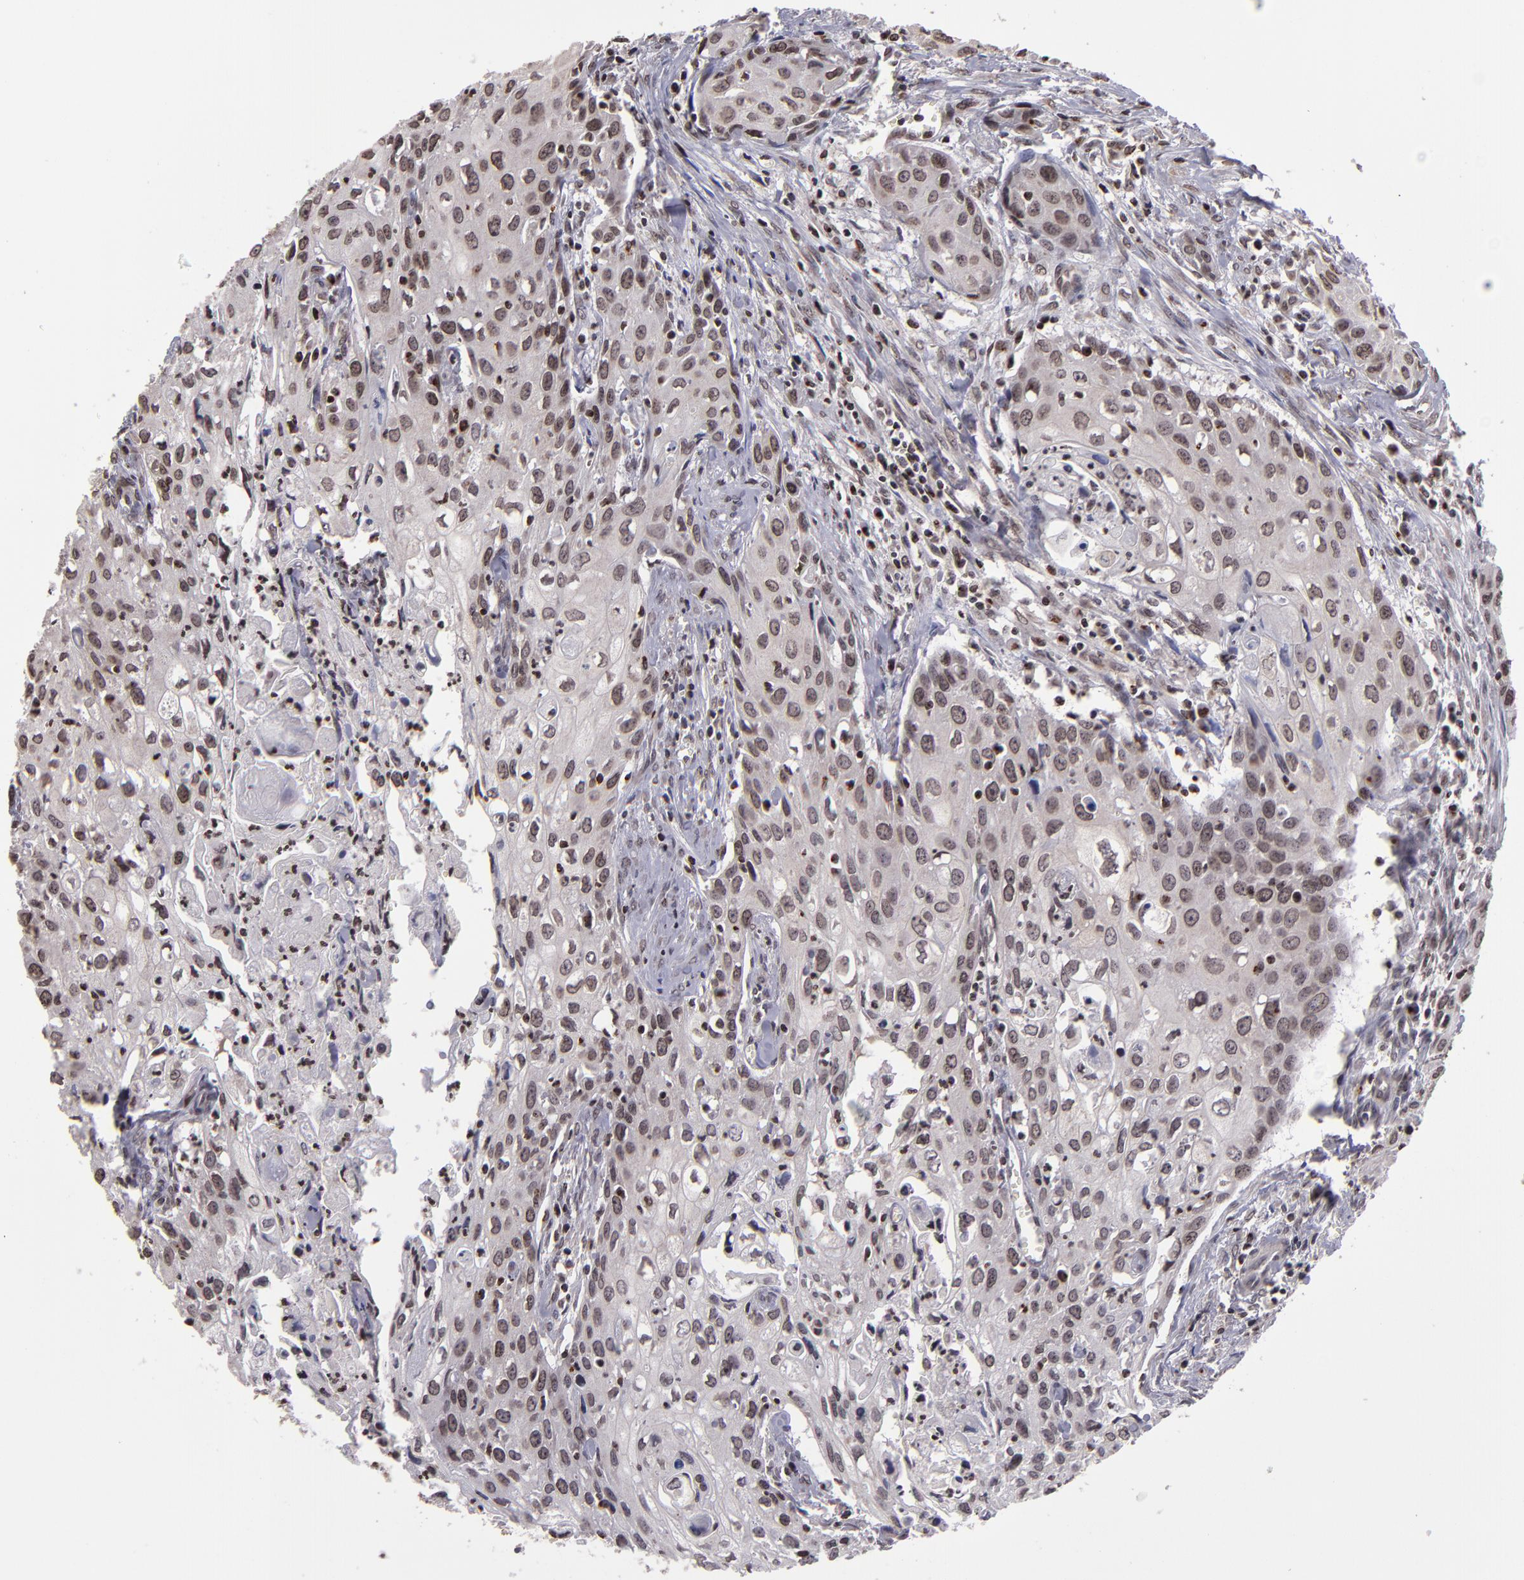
{"staining": {"intensity": "moderate", "quantity": ">75%", "location": "cytoplasmic/membranous,nuclear"}, "tissue": "urothelial cancer", "cell_type": "Tumor cells", "image_type": "cancer", "snomed": [{"axis": "morphology", "description": "Urothelial carcinoma, High grade"}, {"axis": "topography", "description": "Urinary bladder"}], "caption": "IHC histopathology image of human urothelial cancer stained for a protein (brown), which shows medium levels of moderate cytoplasmic/membranous and nuclear positivity in about >75% of tumor cells.", "gene": "CSDC2", "patient": {"sex": "male", "age": 54}}